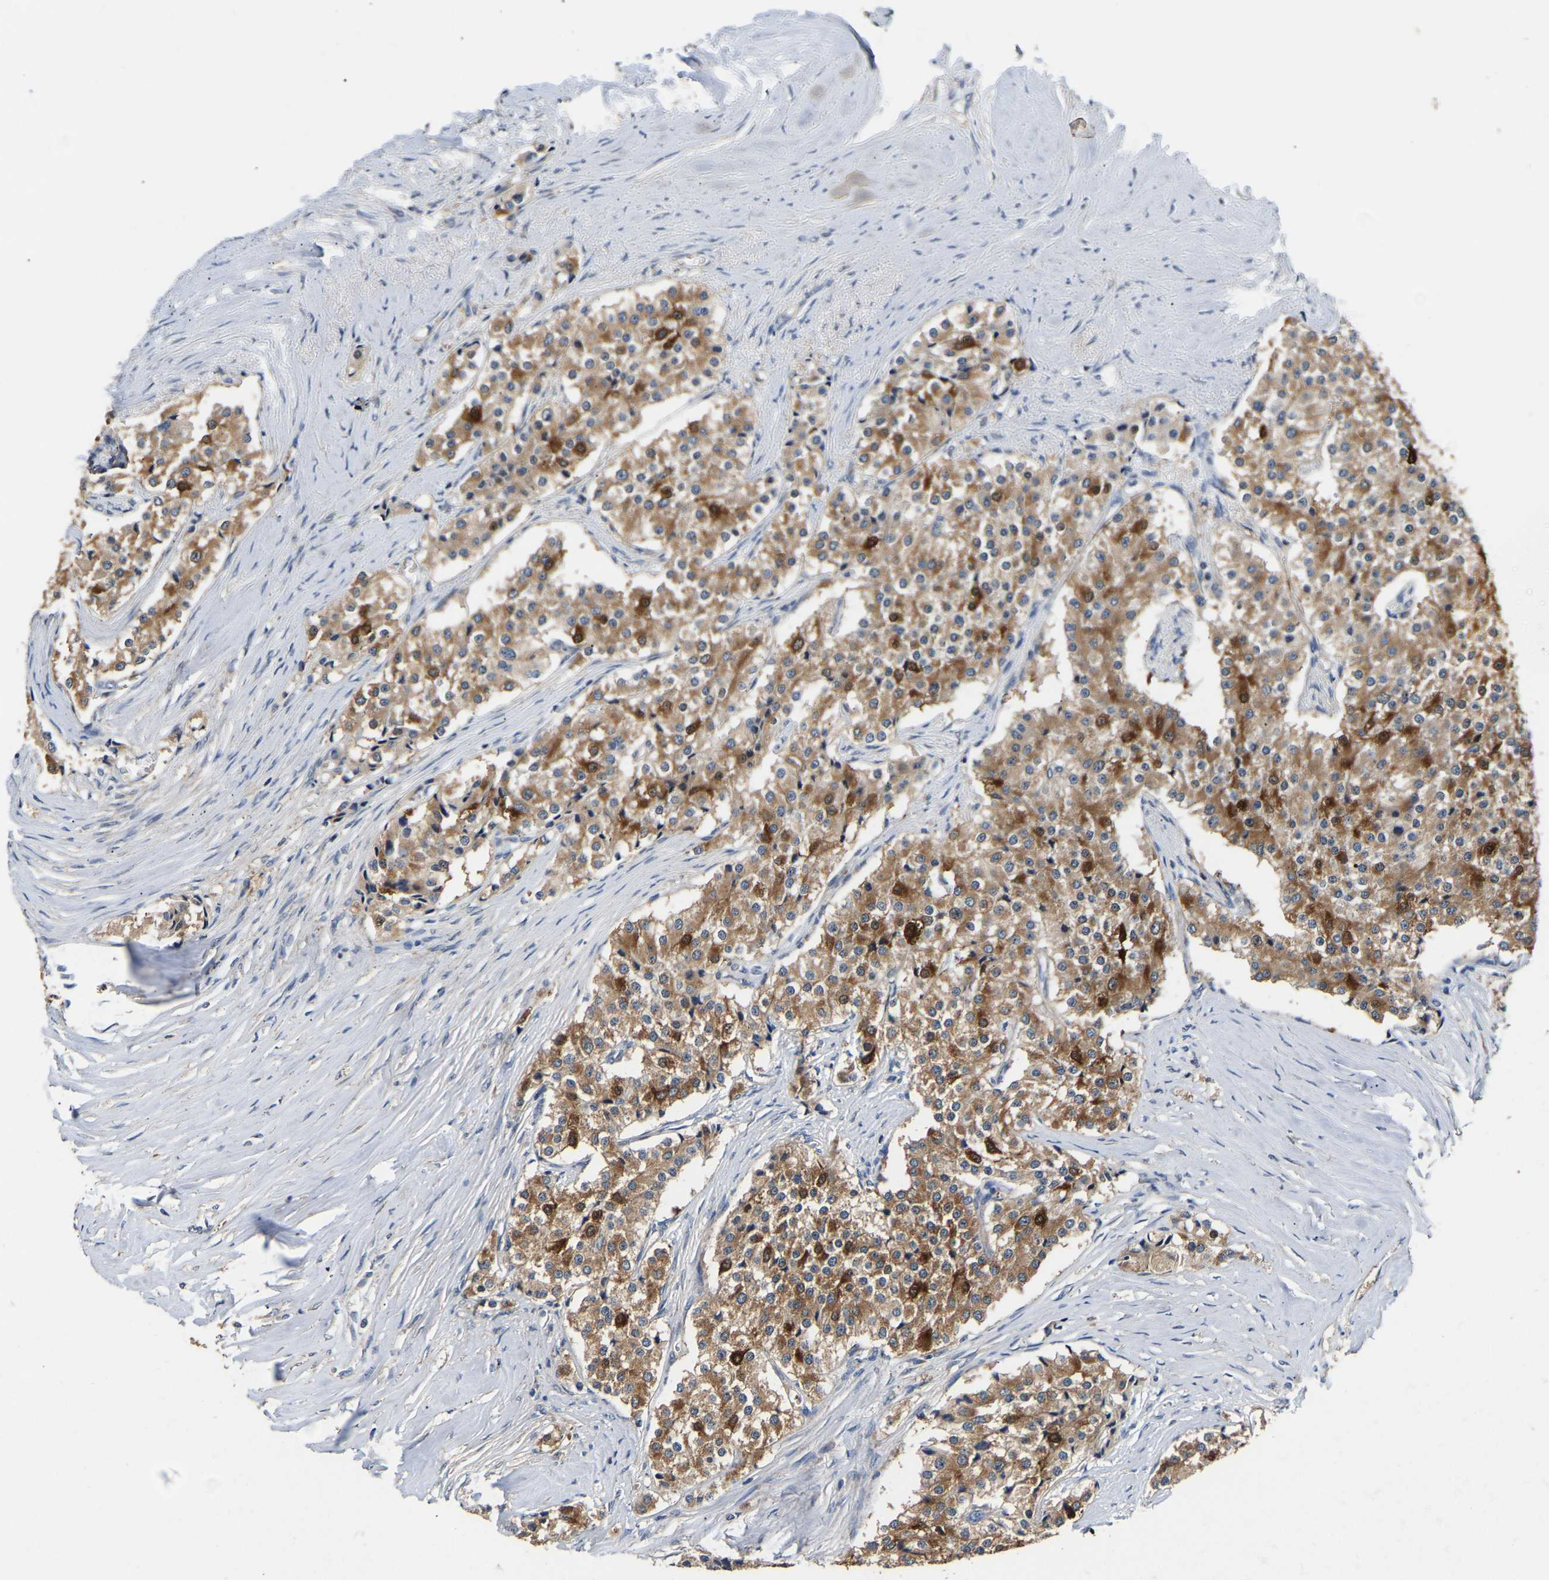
{"staining": {"intensity": "moderate", "quantity": ">75%", "location": "cytoplasmic/membranous"}, "tissue": "carcinoid", "cell_type": "Tumor cells", "image_type": "cancer", "snomed": [{"axis": "morphology", "description": "Carcinoid, malignant, NOS"}, {"axis": "topography", "description": "Colon"}], "caption": "IHC image of neoplastic tissue: human carcinoid (malignant) stained using IHC demonstrates medium levels of moderate protein expression localized specifically in the cytoplasmic/membranous of tumor cells, appearing as a cytoplasmic/membranous brown color.", "gene": "LRBA", "patient": {"sex": "female", "age": 52}}